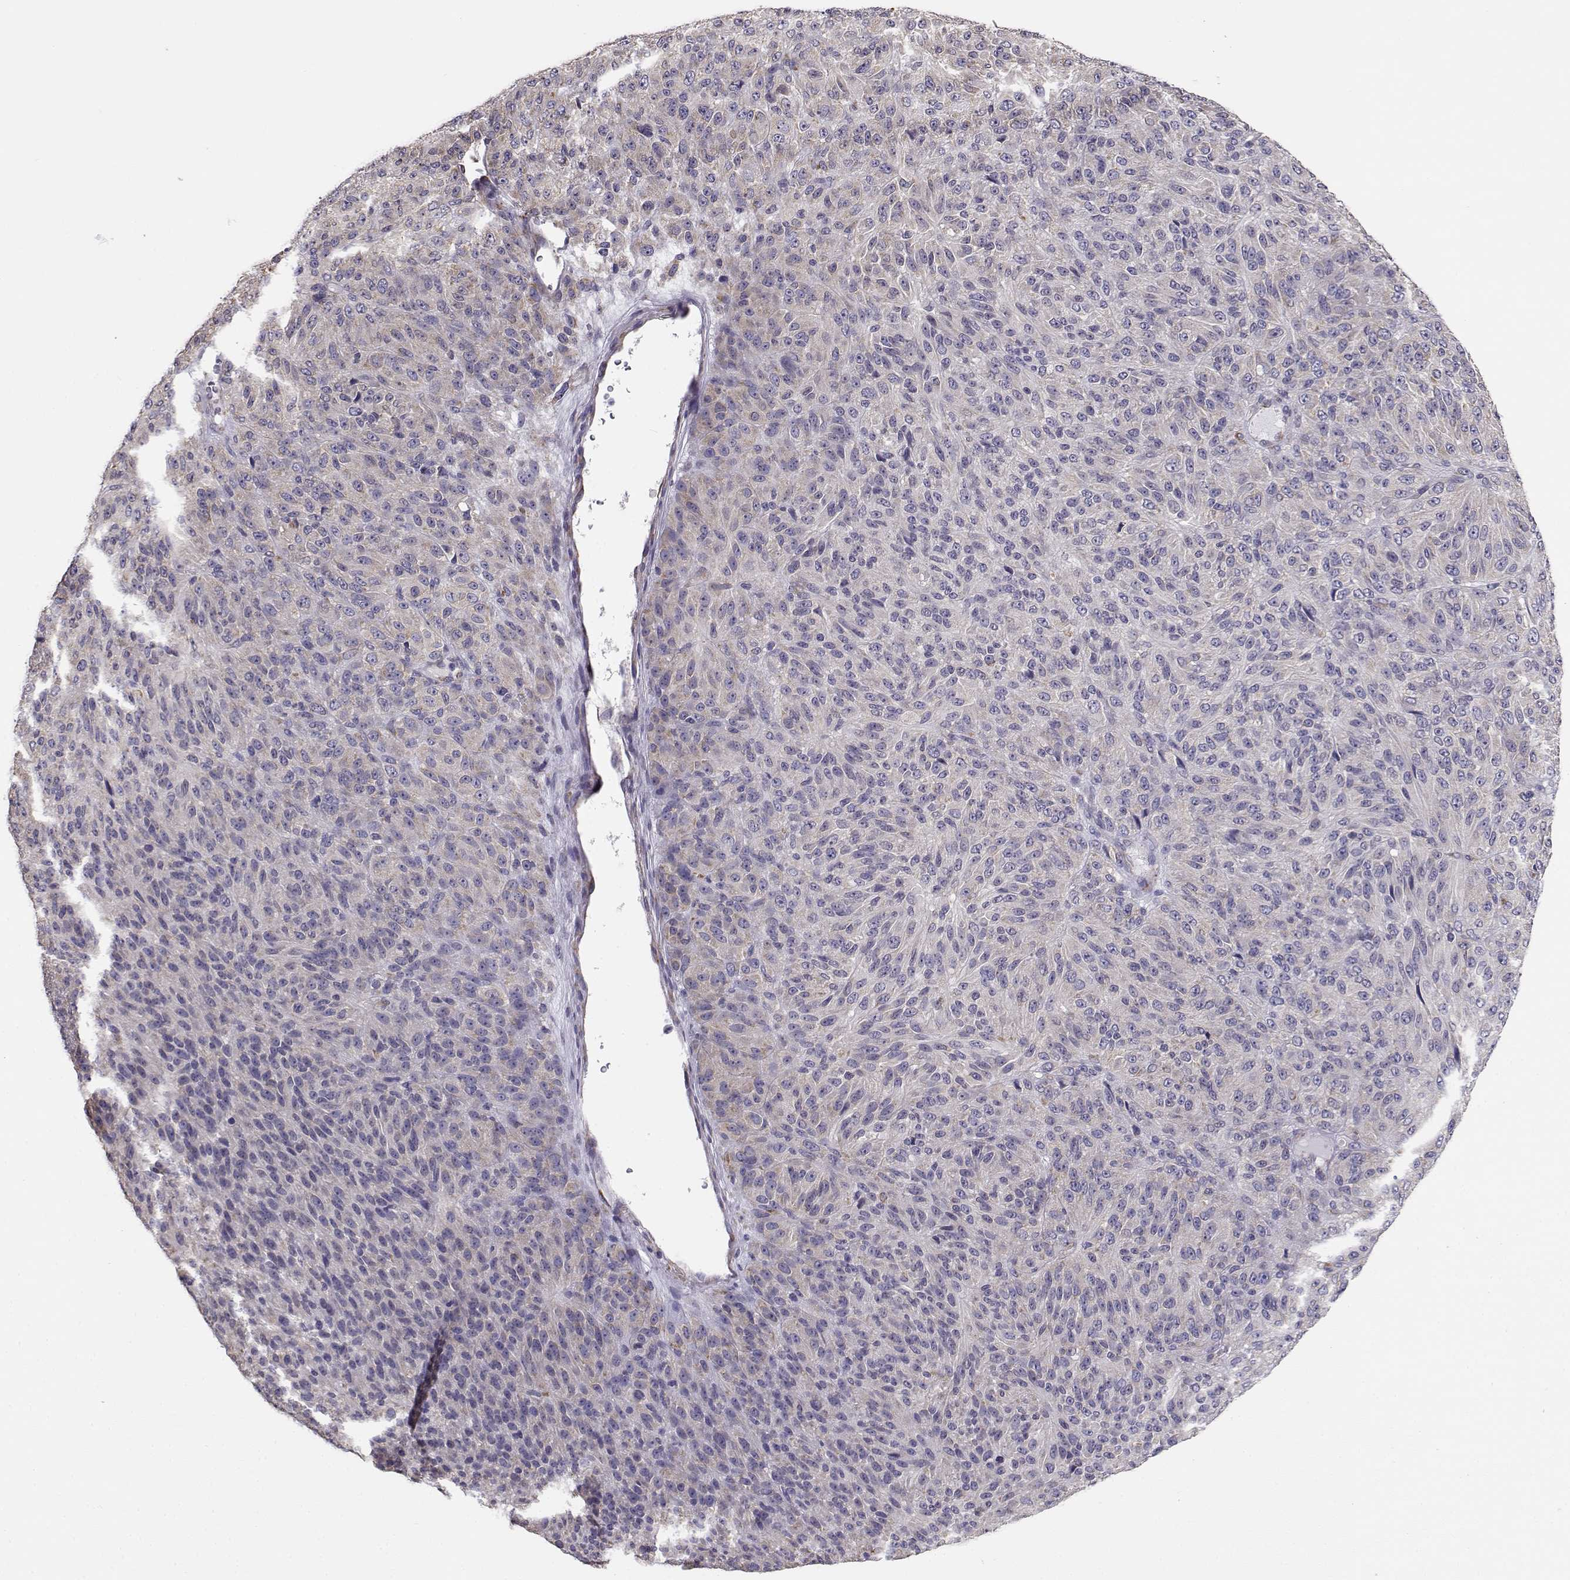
{"staining": {"intensity": "weak", "quantity": "<25%", "location": "cytoplasmic/membranous"}, "tissue": "melanoma", "cell_type": "Tumor cells", "image_type": "cancer", "snomed": [{"axis": "morphology", "description": "Malignant melanoma, Metastatic site"}, {"axis": "topography", "description": "Brain"}], "caption": "A histopathology image of malignant melanoma (metastatic site) stained for a protein reveals no brown staining in tumor cells.", "gene": "BEND6", "patient": {"sex": "female", "age": 56}}